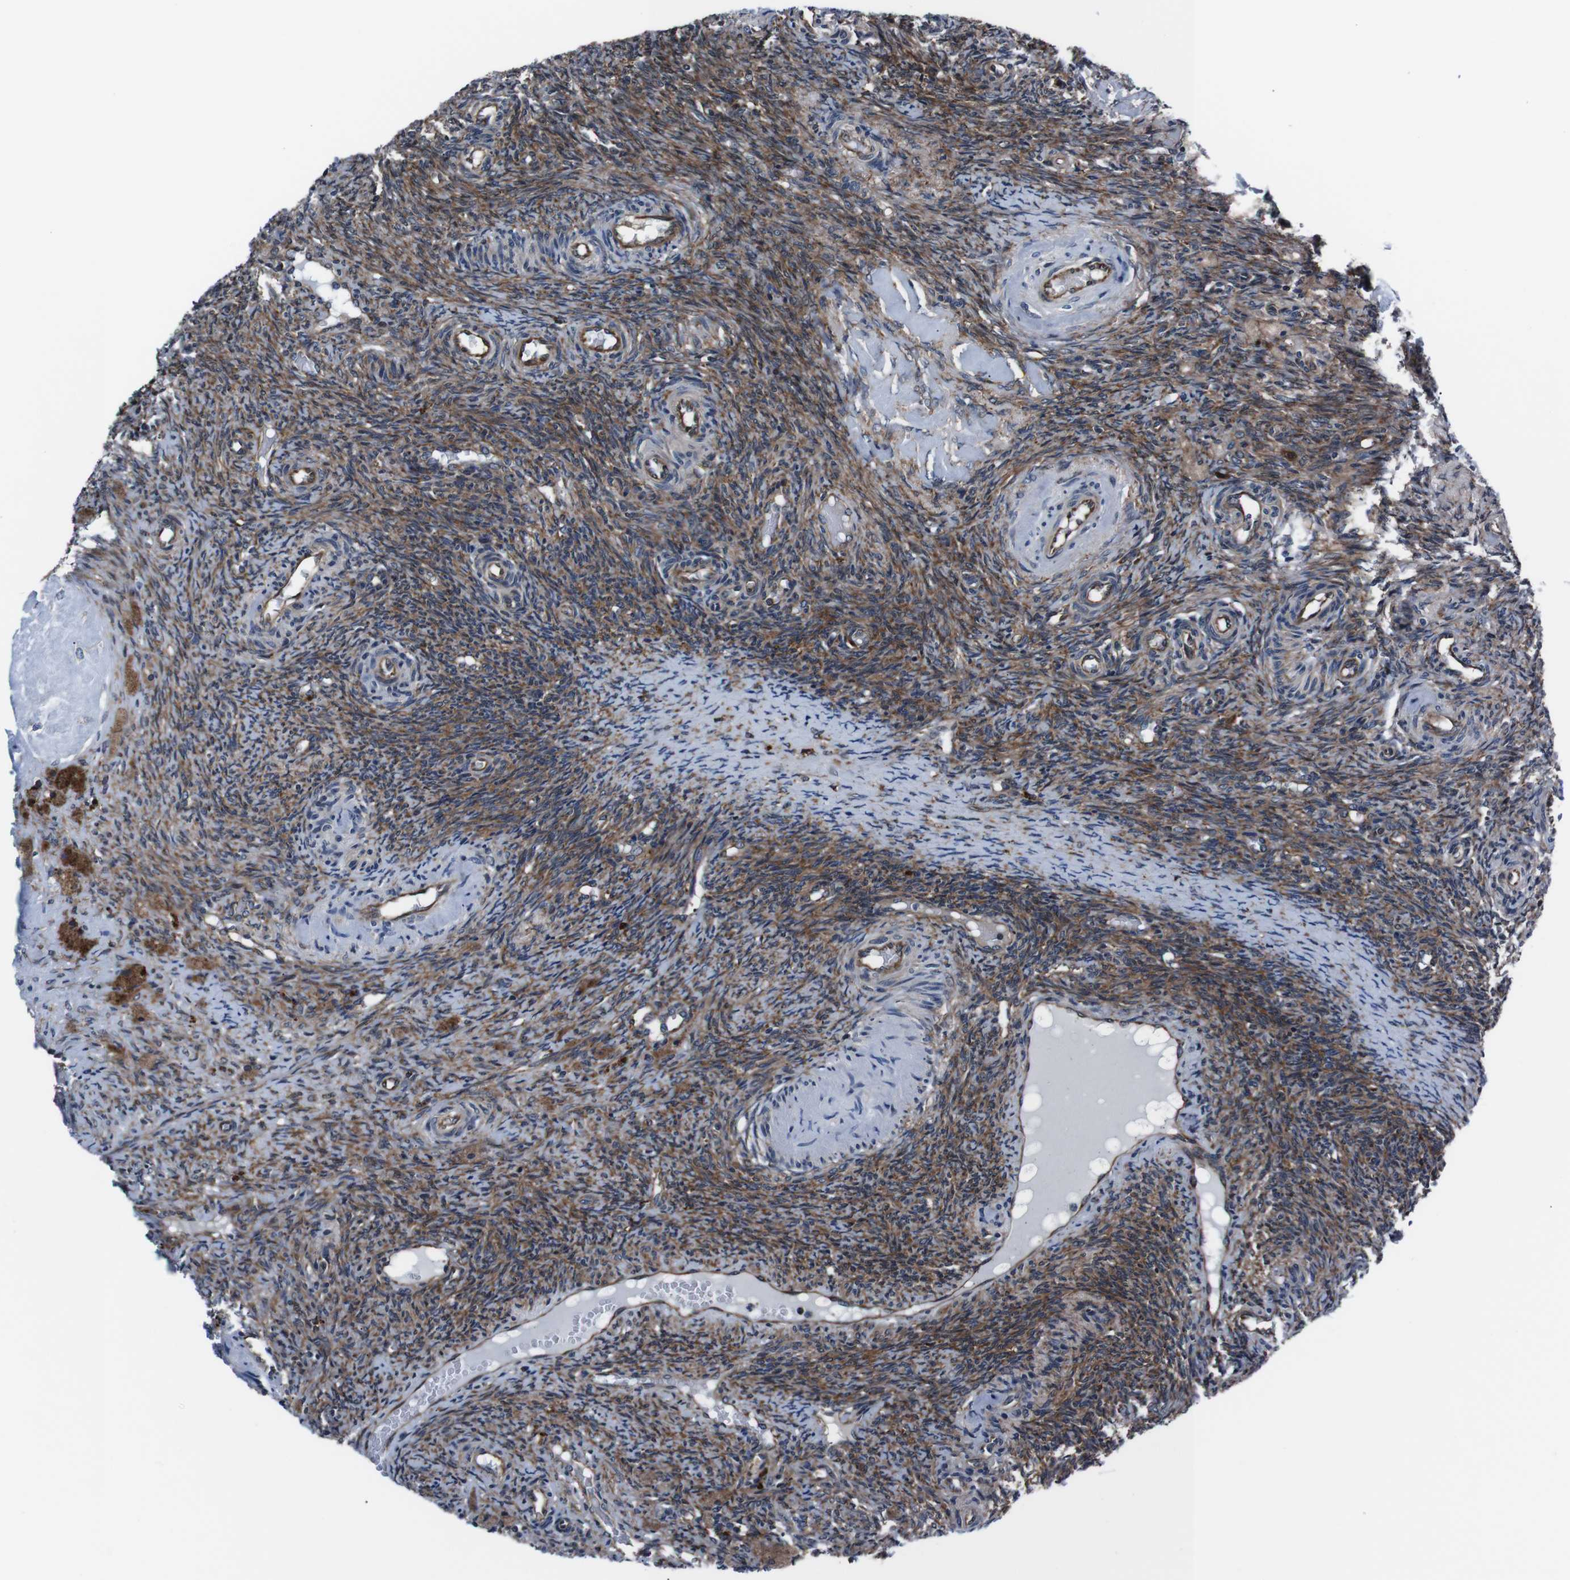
{"staining": {"intensity": "moderate", "quantity": ">75%", "location": "cytoplasmic/membranous"}, "tissue": "ovary", "cell_type": "Ovarian stroma cells", "image_type": "normal", "snomed": [{"axis": "morphology", "description": "Normal tissue, NOS"}, {"axis": "topography", "description": "Ovary"}], "caption": "Ovarian stroma cells display medium levels of moderate cytoplasmic/membranous staining in about >75% of cells in normal human ovary.", "gene": "EIF4A2", "patient": {"sex": "female", "age": 41}}